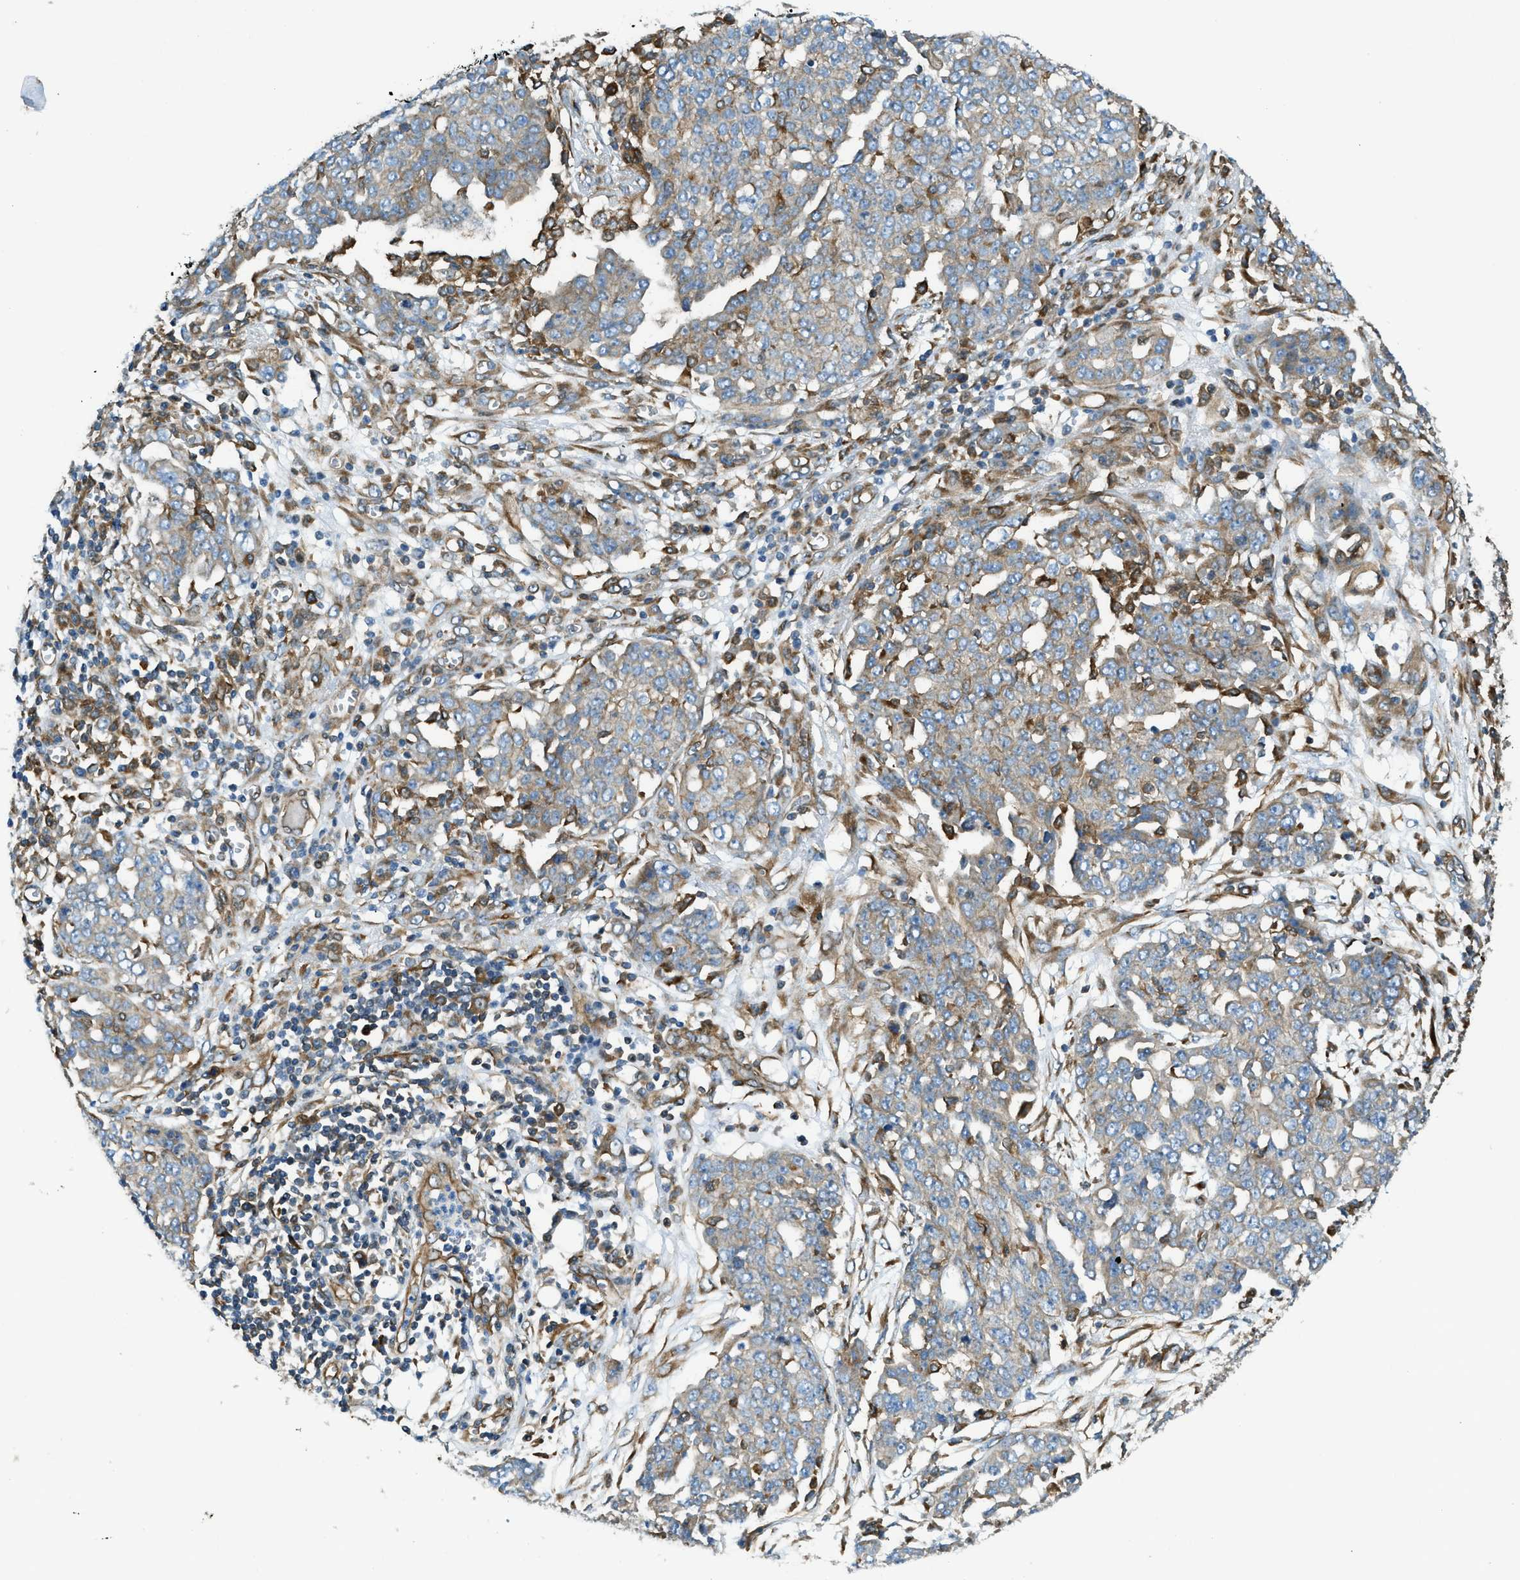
{"staining": {"intensity": "weak", "quantity": "25%-75%", "location": "cytoplasmic/membranous"}, "tissue": "ovarian cancer", "cell_type": "Tumor cells", "image_type": "cancer", "snomed": [{"axis": "morphology", "description": "Cystadenocarcinoma, serous, NOS"}, {"axis": "topography", "description": "Soft tissue"}, {"axis": "topography", "description": "Ovary"}], "caption": "Ovarian cancer was stained to show a protein in brown. There is low levels of weak cytoplasmic/membranous staining in approximately 25%-75% of tumor cells.", "gene": "DMAC1", "patient": {"sex": "female", "age": 57}}